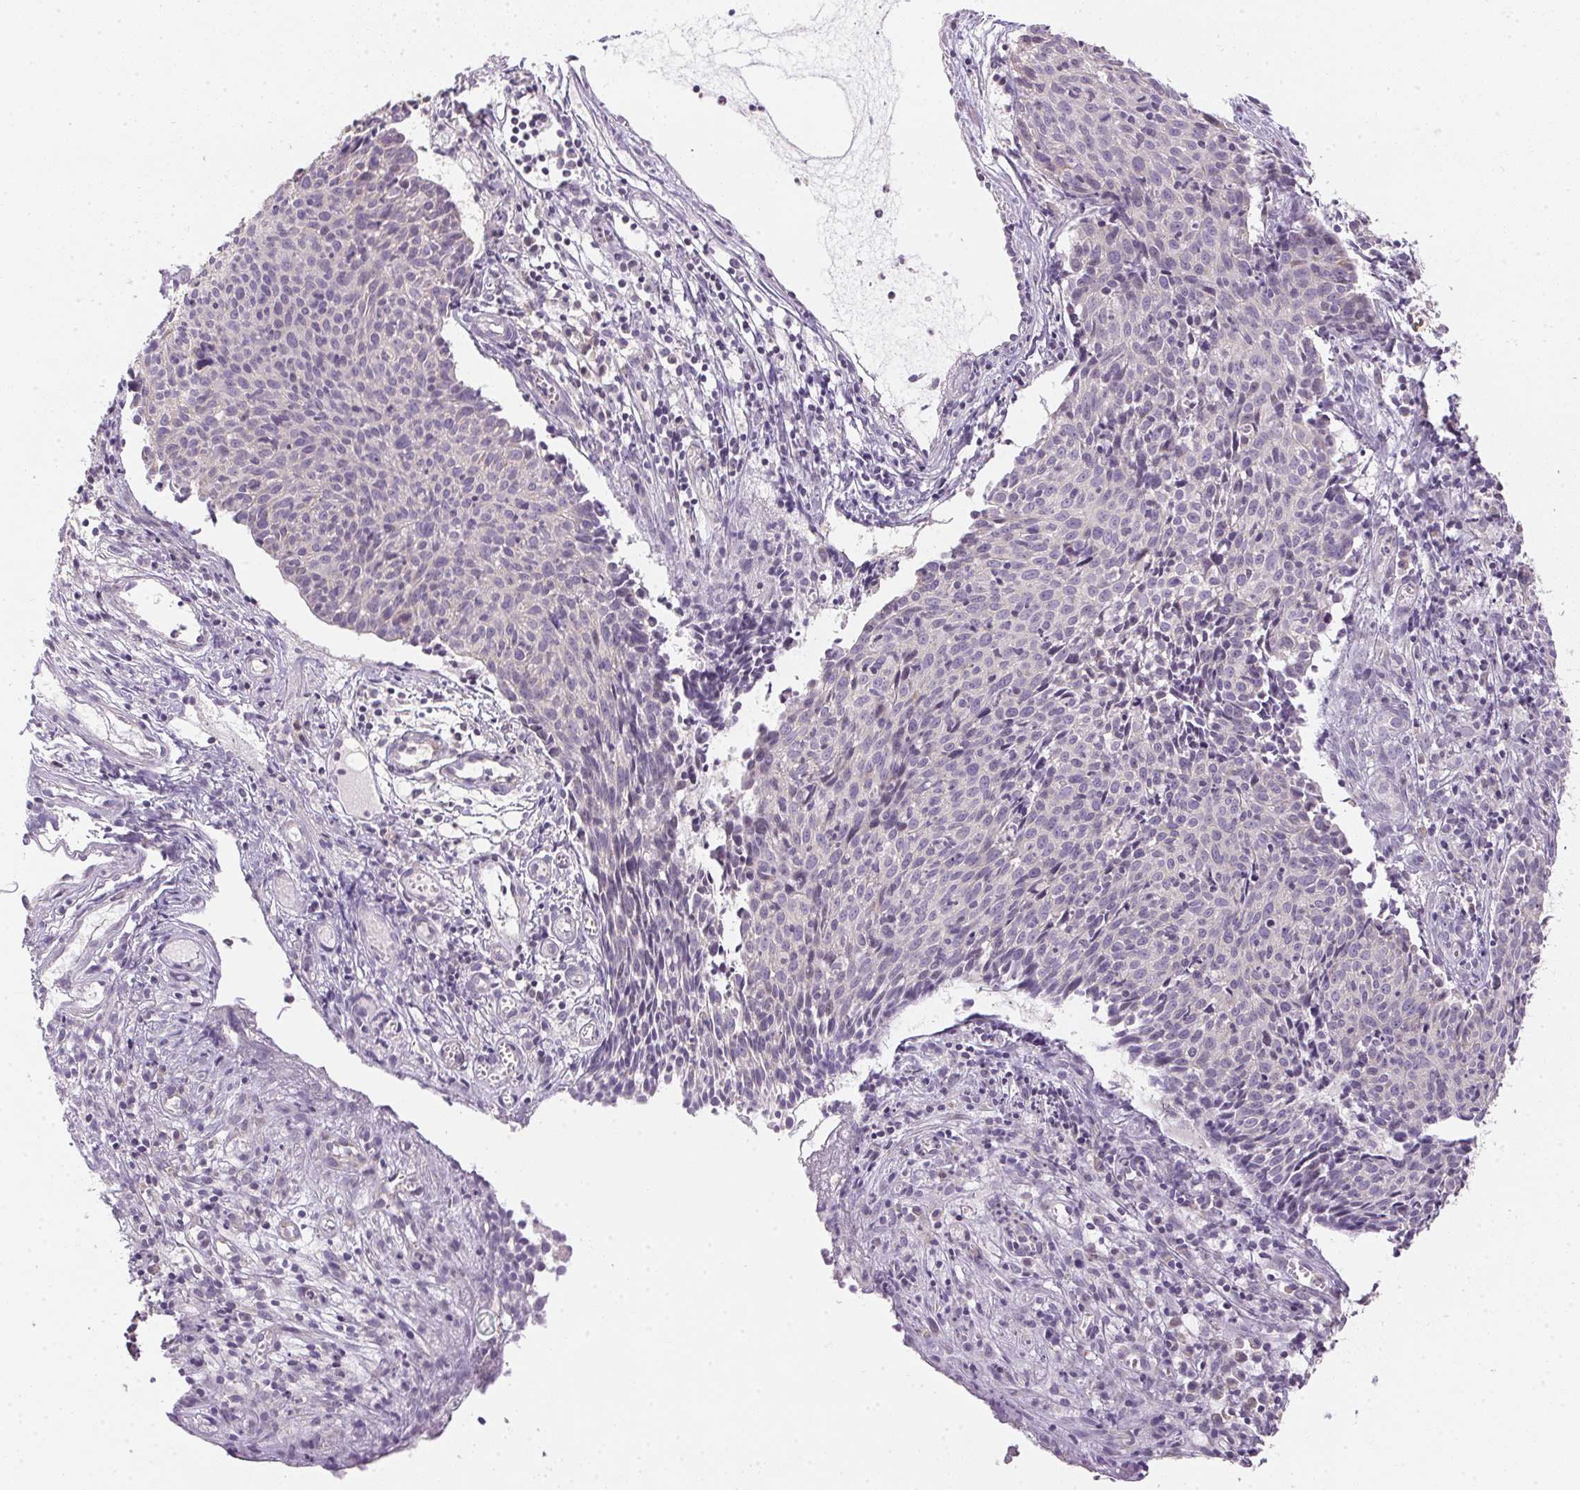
{"staining": {"intensity": "negative", "quantity": "none", "location": "none"}, "tissue": "cervical cancer", "cell_type": "Tumor cells", "image_type": "cancer", "snomed": [{"axis": "morphology", "description": "Squamous cell carcinoma, NOS"}, {"axis": "topography", "description": "Cervix"}], "caption": "DAB immunohistochemical staining of human squamous cell carcinoma (cervical) reveals no significant expression in tumor cells.", "gene": "SPACA9", "patient": {"sex": "female", "age": 30}}